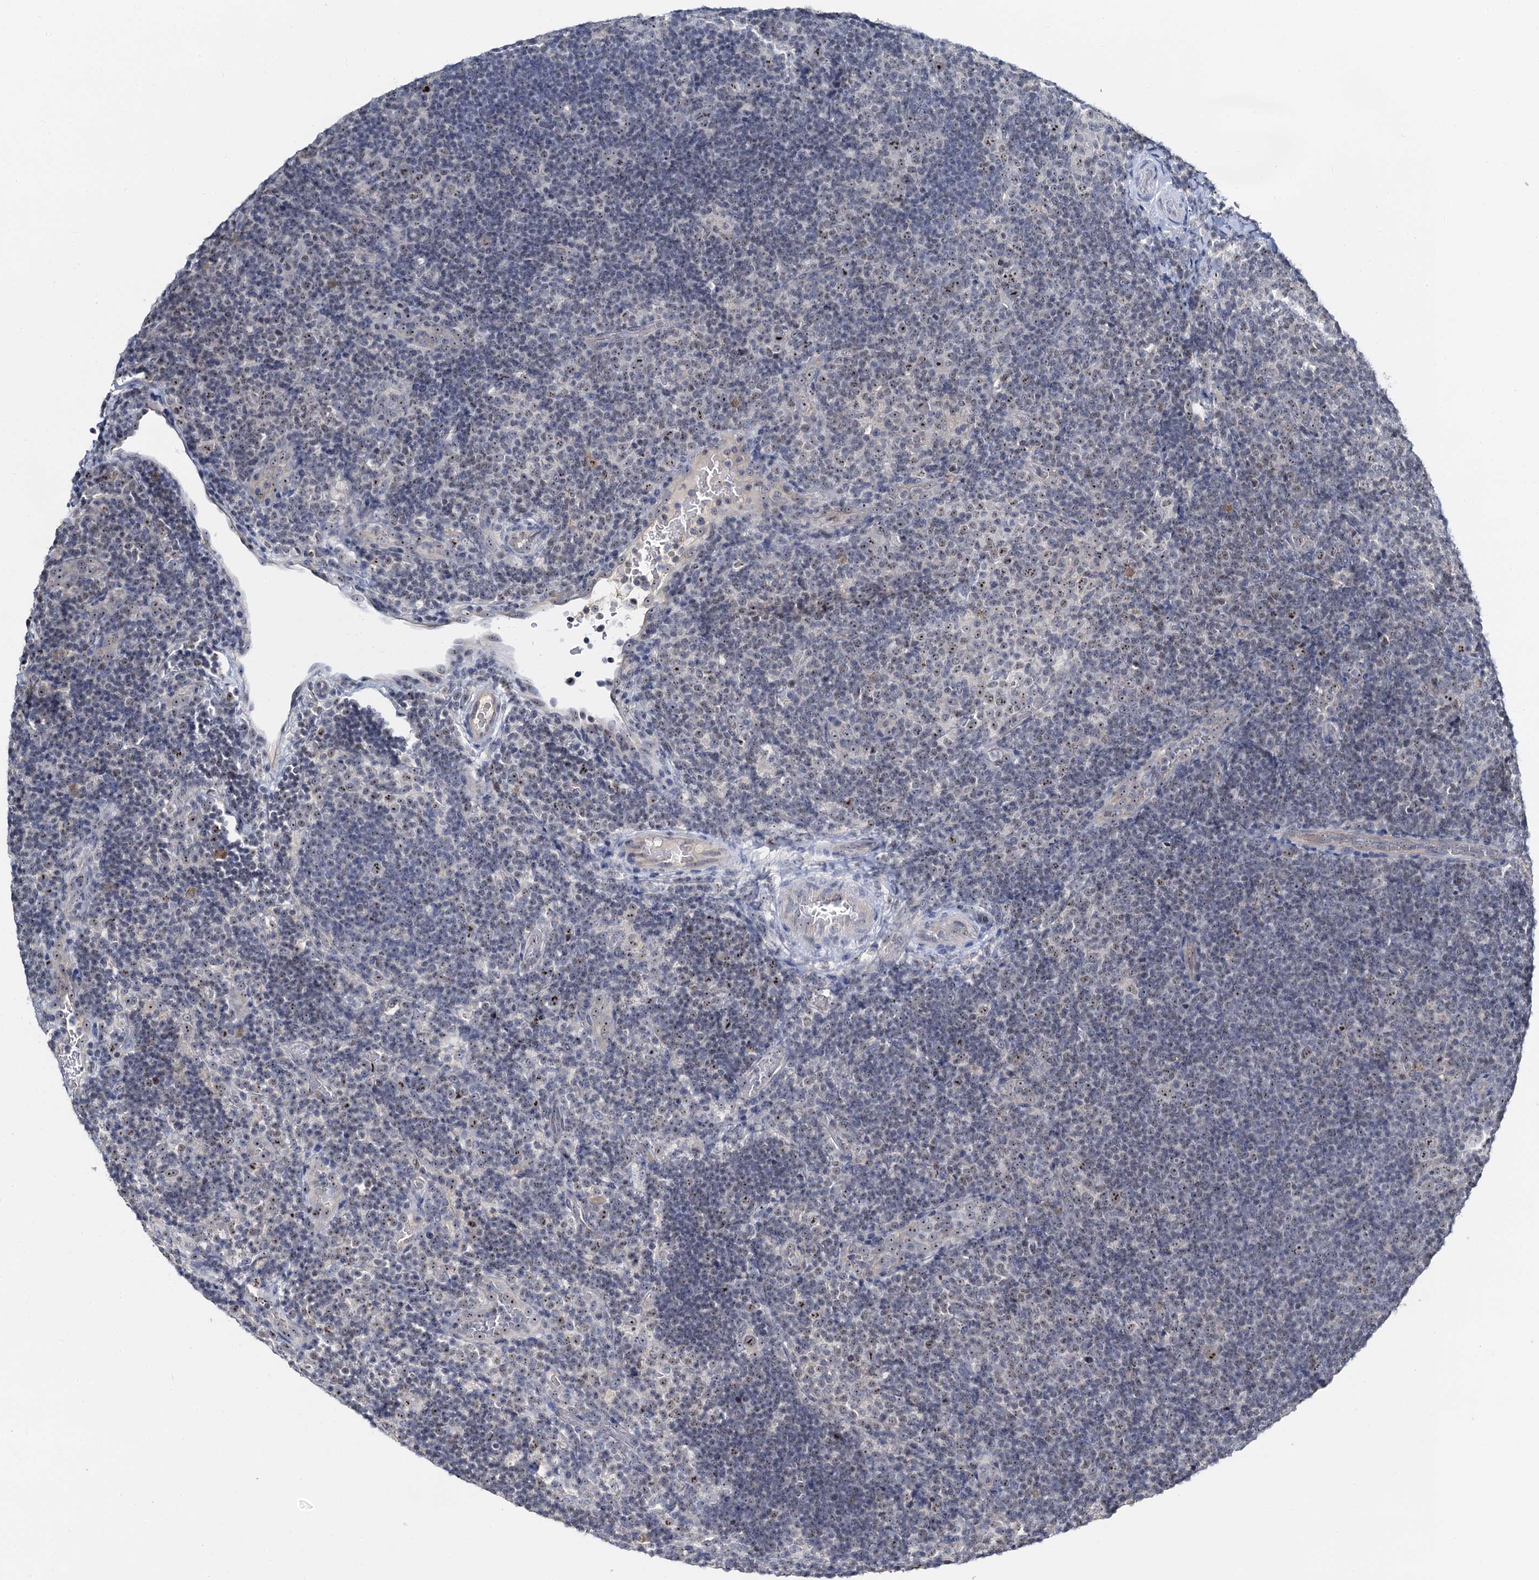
{"staining": {"intensity": "weak", "quantity": ">75%", "location": "nuclear"}, "tissue": "lymphoma", "cell_type": "Tumor cells", "image_type": "cancer", "snomed": [{"axis": "morphology", "description": "Hodgkin's disease, NOS"}, {"axis": "topography", "description": "Lymph node"}], "caption": "IHC of lymphoma shows low levels of weak nuclear expression in approximately >75% of tumor cells. IHC stains the protein of interest in brown and the nuclei are stained blue.", "gene": "NOP2", "patient": {"sex": "female", "age": 57}}